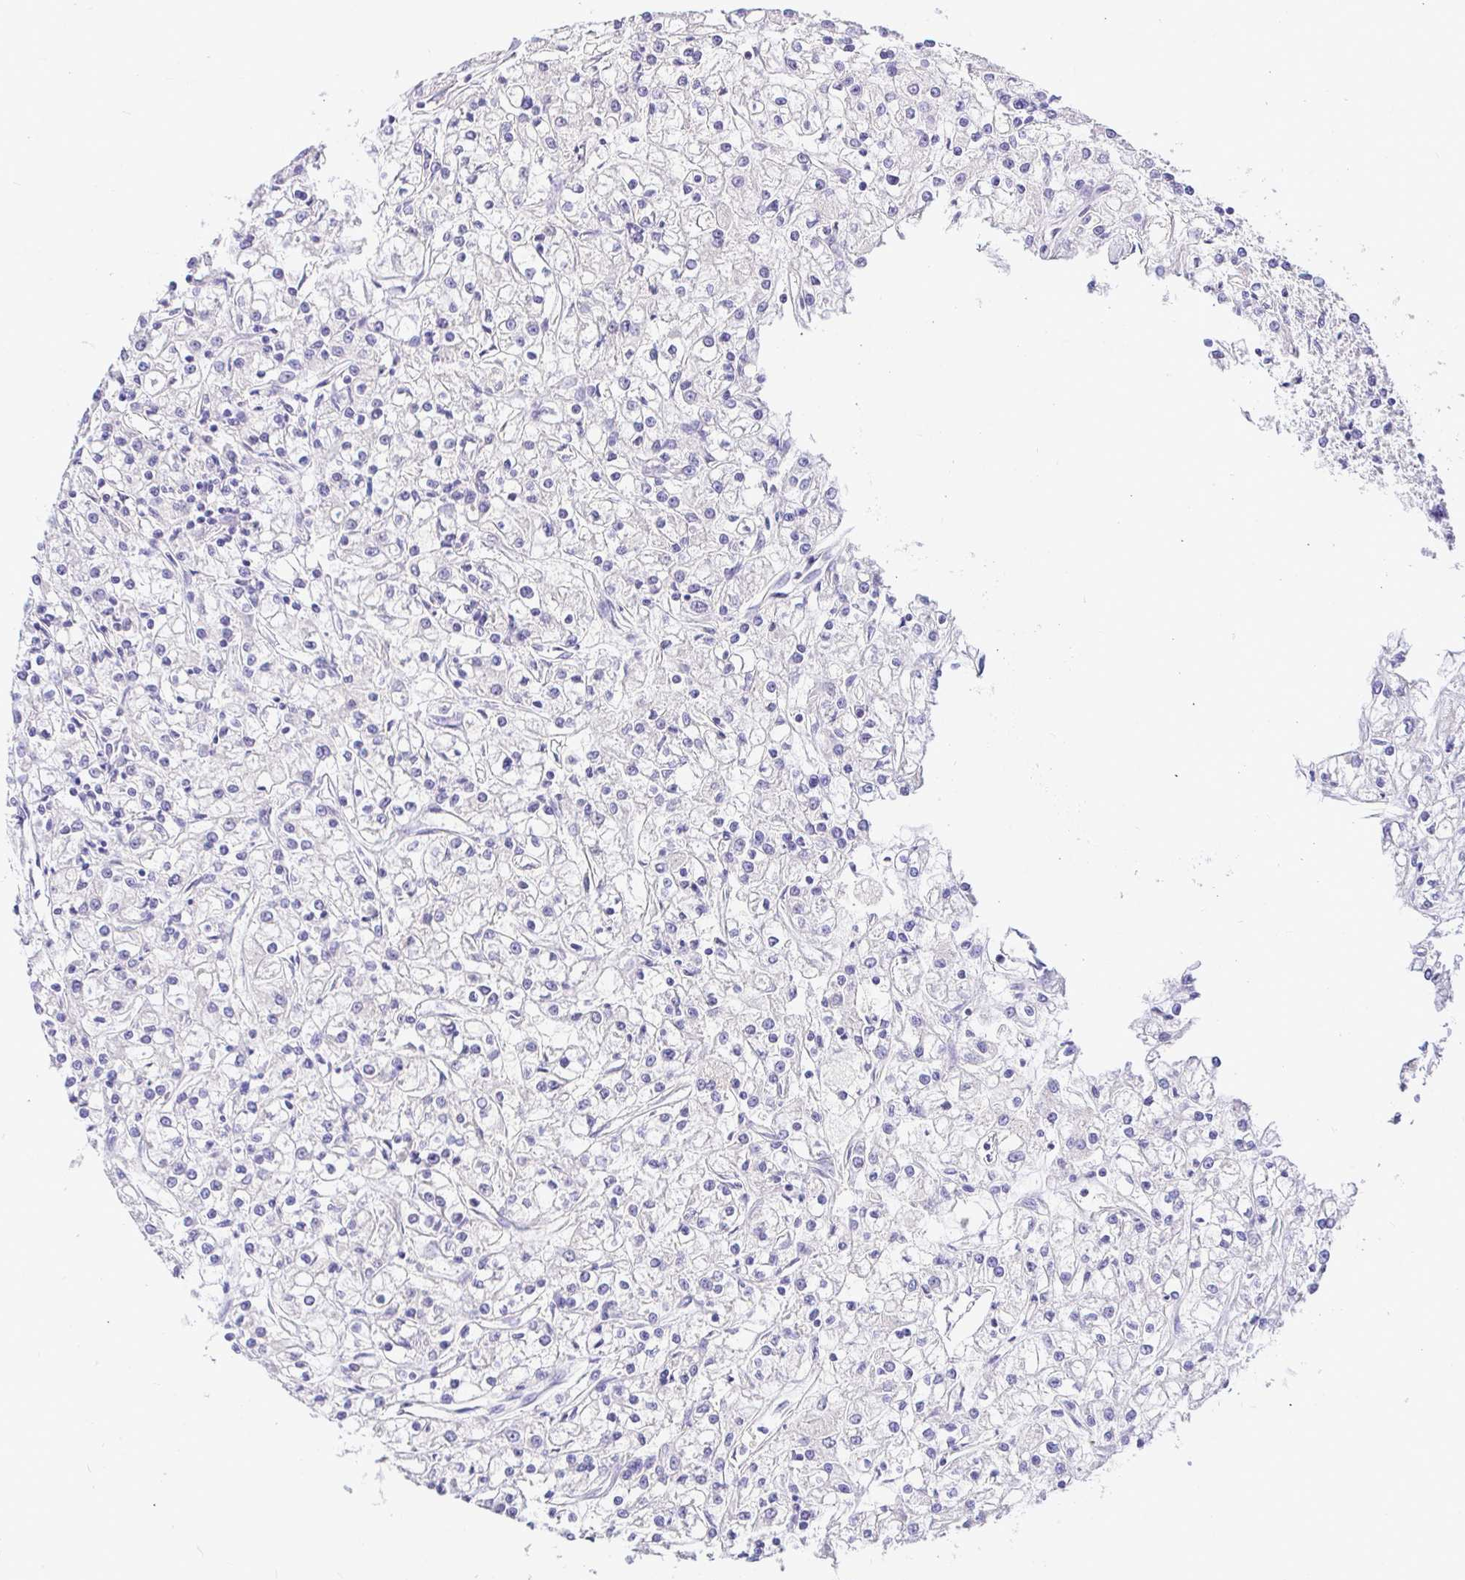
{"staining": {"intensity": "negative", "quantity": "none", "location": "none"}, "tissue": "renal cancer", "cell_type": "Tumor cells", "image_type": "cancer", "snomed": [{"axis": "morphology", "description": "Adenocarcinoma, NOS"}, {"axis": "topography", "description": "Kidney"}], "caption": "There is no significant staining in tumor cells of adenocarcinoma (renal).", "gene": "CDO1", "patient": {"sex": "female", "age": 59}}